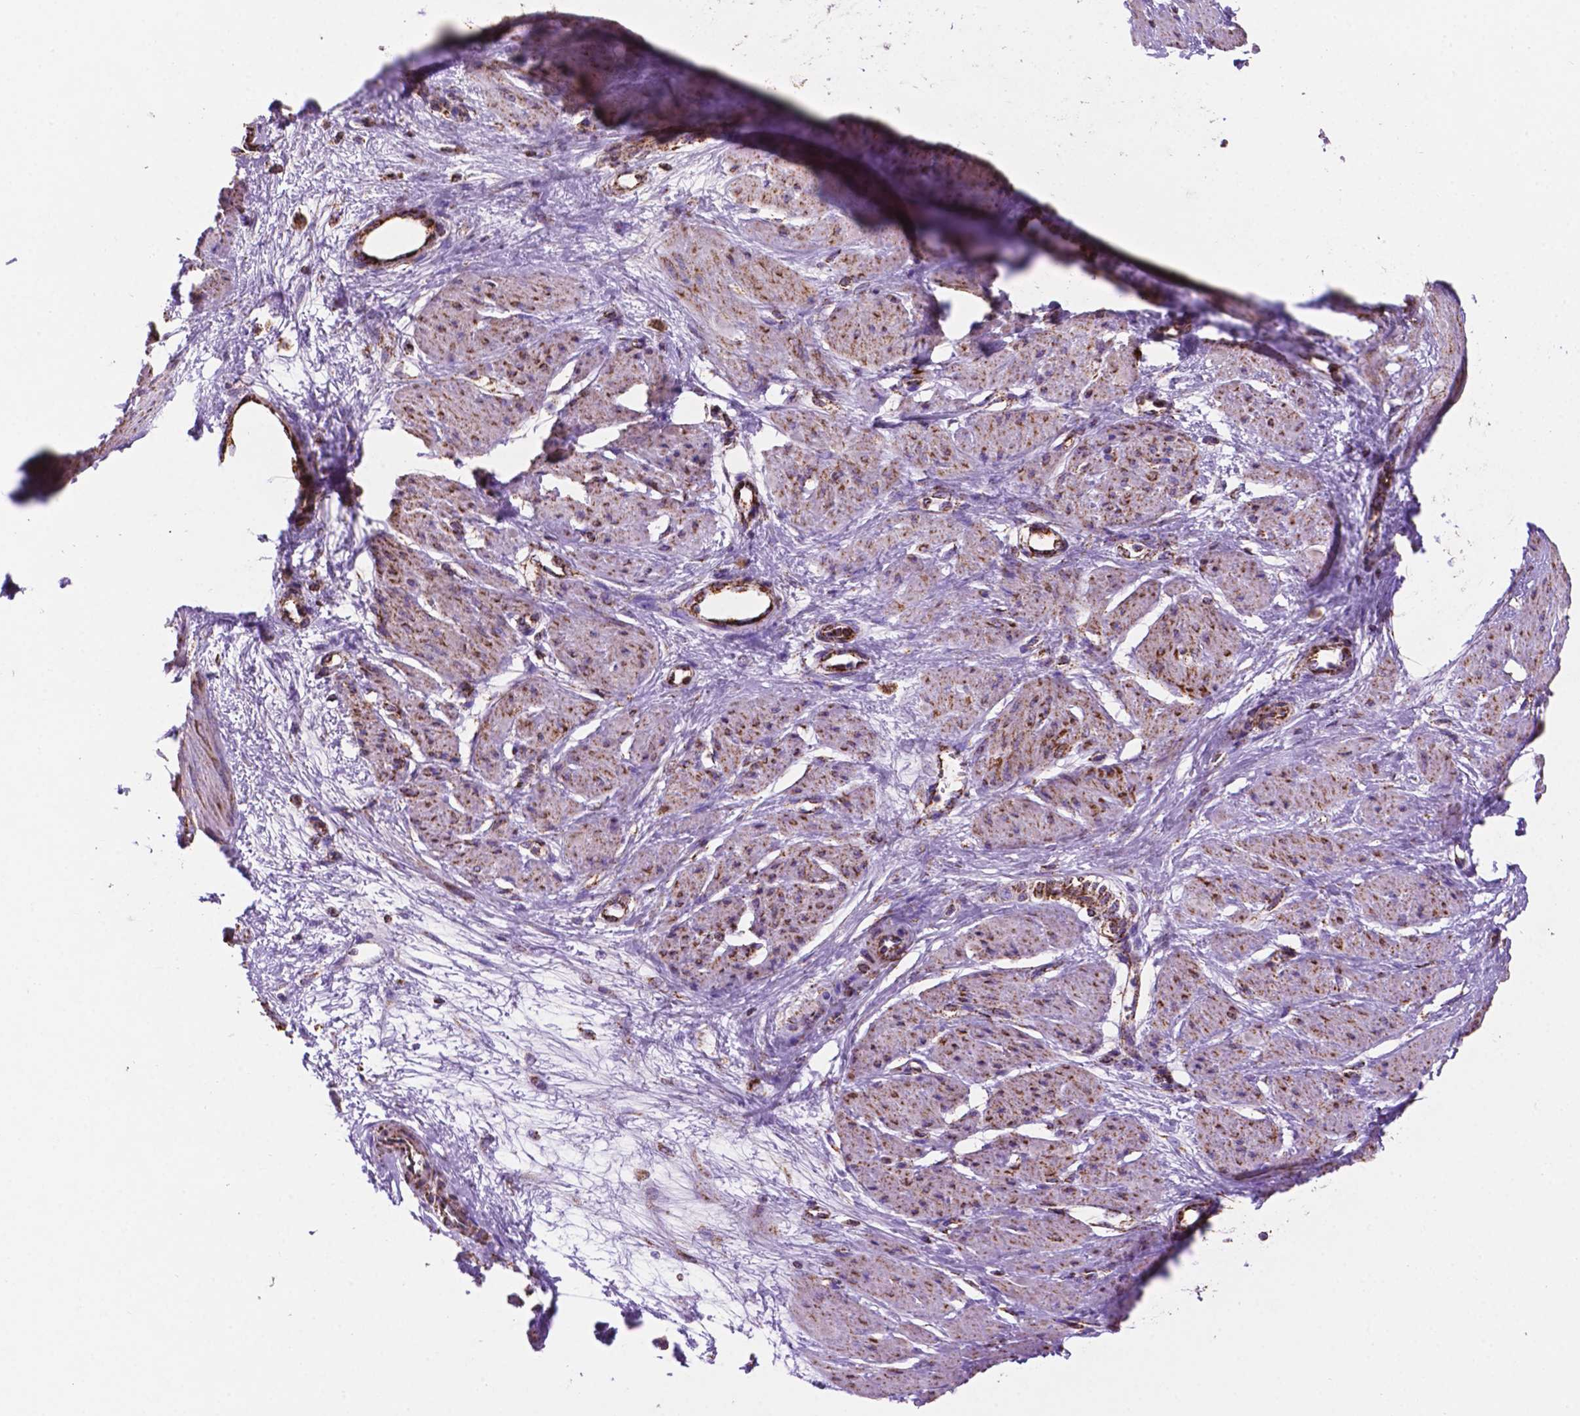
{"staining": {"intensity": "moderate", "quantity": ">75%", "location": "cytoplasmic/membranous"}, "tissue": "smooth muscle", "cell_type": "Smooth muscle cells", "image_type": "normal", "snomed": [{"axis": "morphology", "description": "Normal tissue, NOS"}, {"axis": "topography", "description": "Smooth muscle"}, {"axis": "topography", "description": "Uterus"}], "caption": "DAB immunohistochemical staining of normal smooth muscle demonstrates moderate cytoplasmic/membranous protein staining in about >75% of smooth muscle cells.", "gene": "HSPD1", "patient": {"sex": "female", "age": 39}}